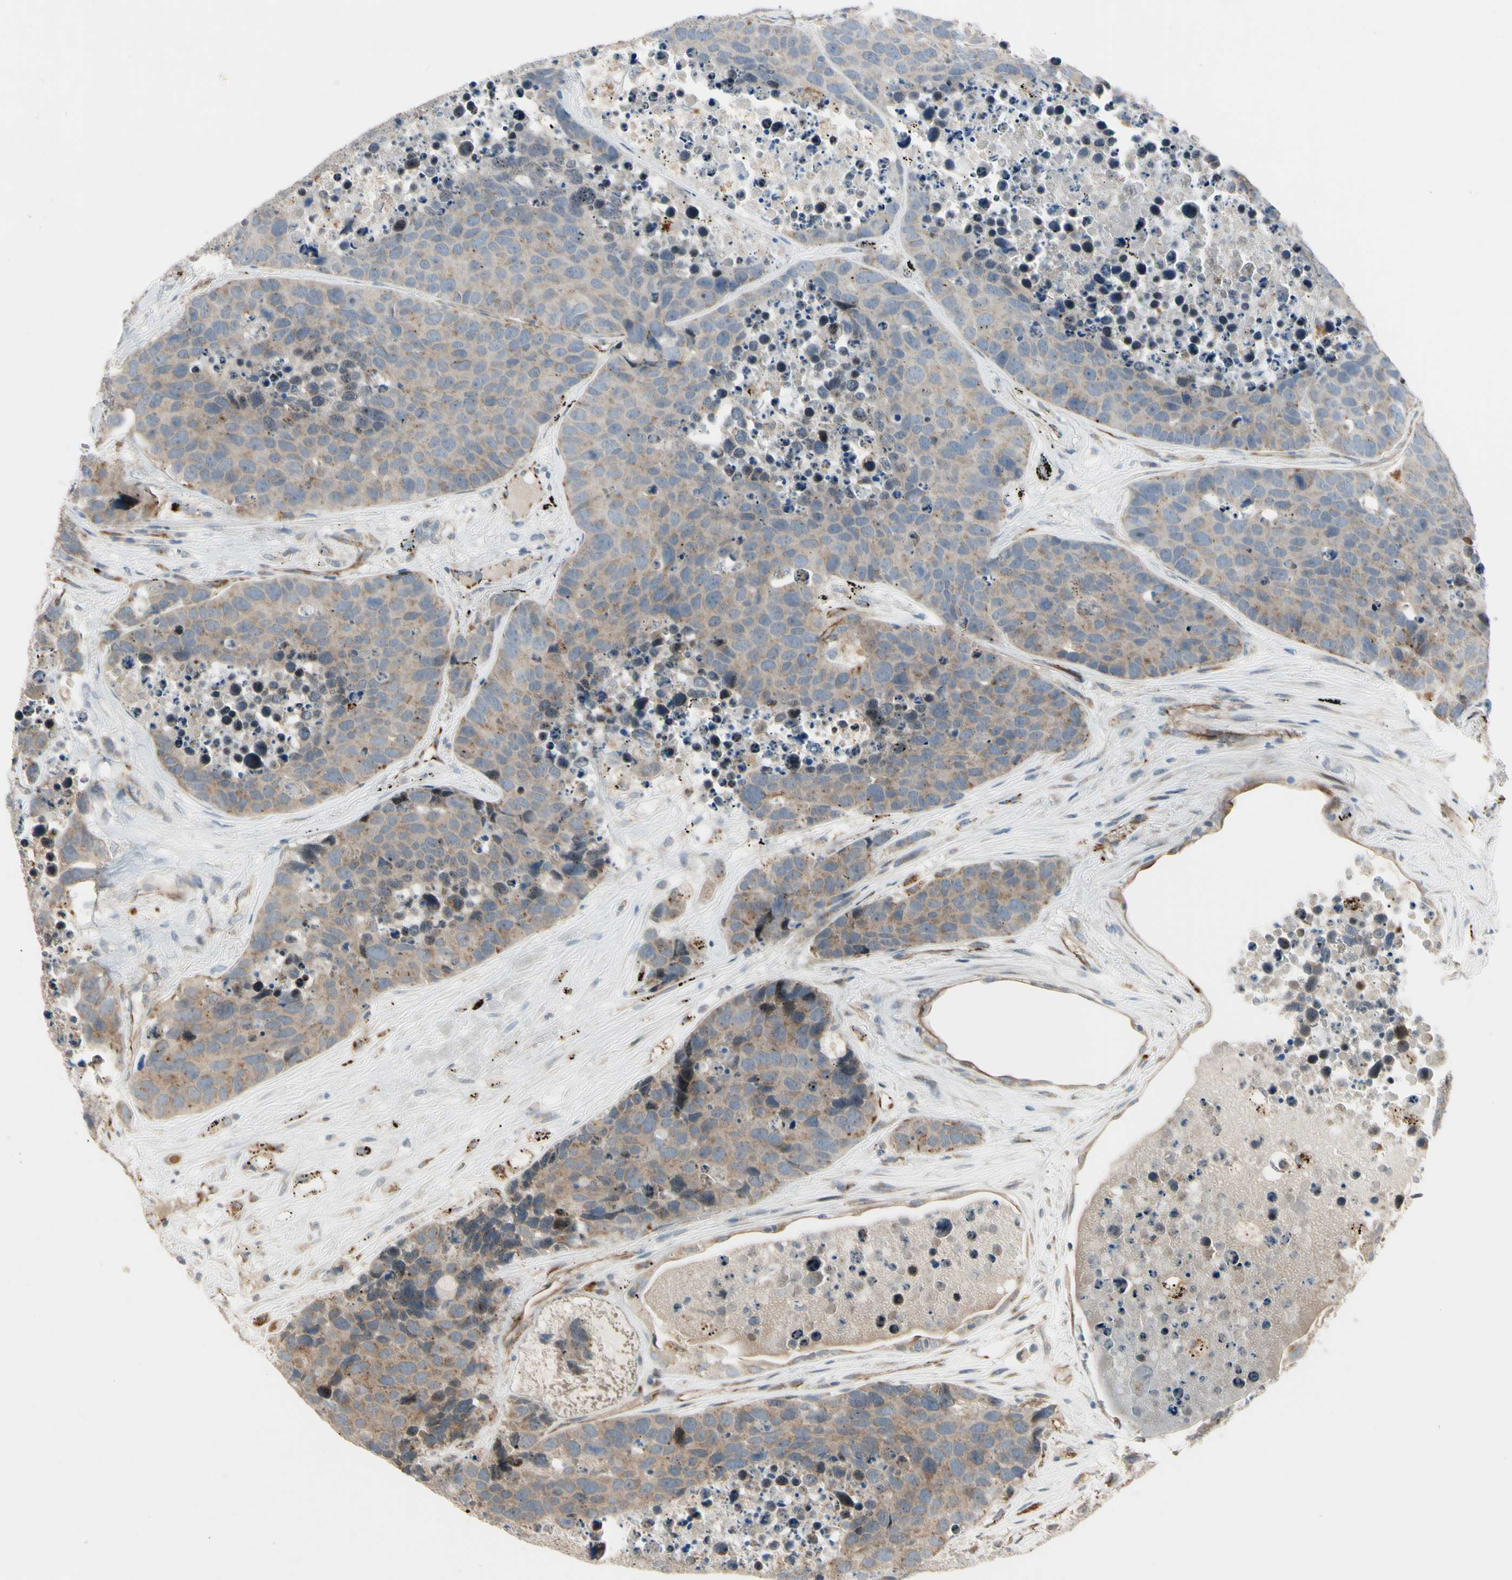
{"staining": {"intensity": "weak", "quantity": ">75%", "location": "cytoplasmic/membranous"}, "tissue": "carcinoid", "cell_type": "Tumor cells", "image_type": "cancer", "snomed": [{"axis": "morphology", "description": "Carcinoid, malignant, NOS"}, {"axis": "topography", "description": "Lung"}], "caption": "Human malignant carcinoid stained with a brown dye displays weak cytoplasmic/membranous positive staining in about >75% of tumor cells.", "gene": "NDFIP1", "patient": {"sex": "male", "age": 60}}